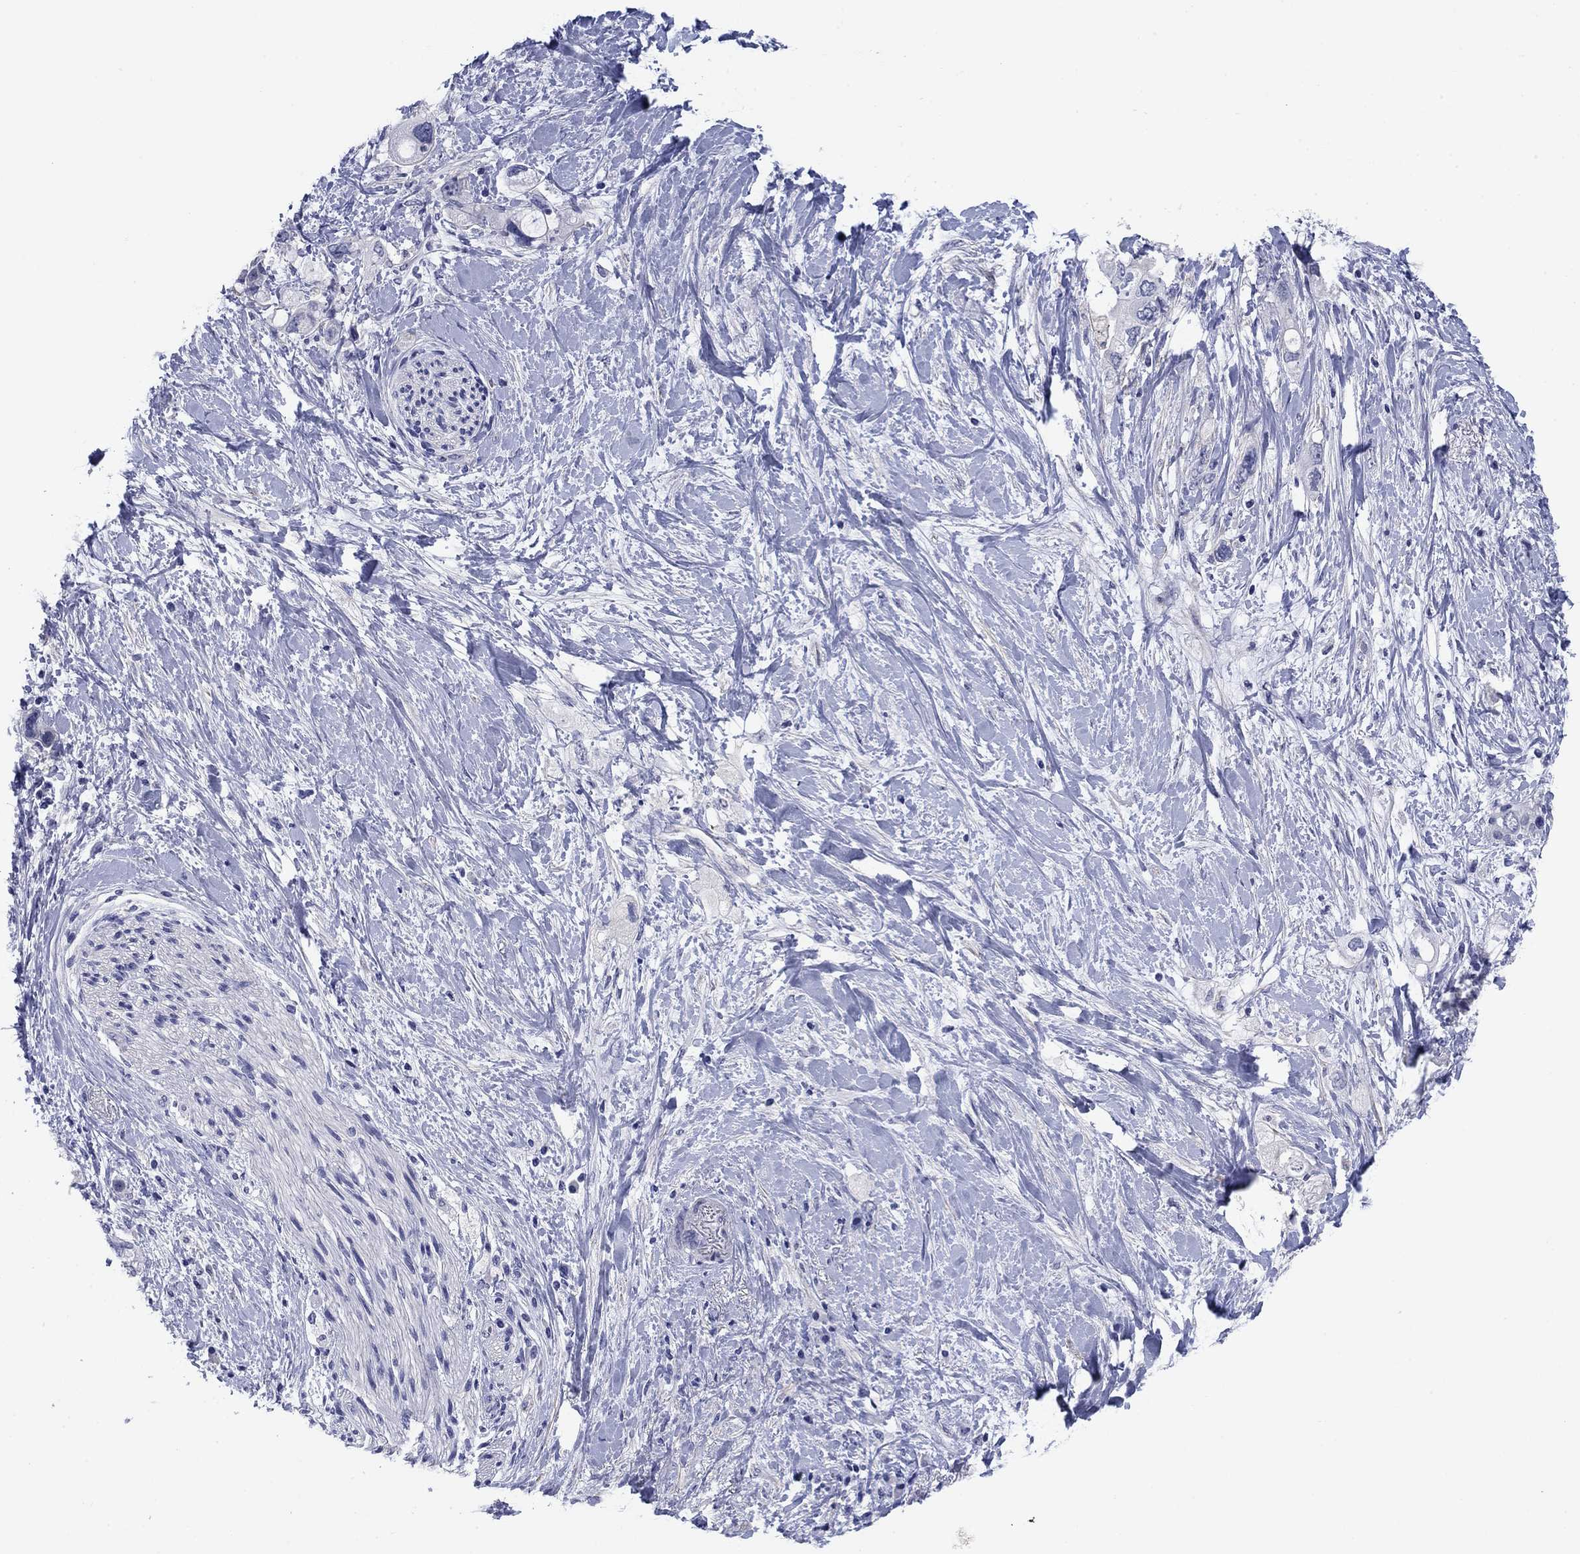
{"staining": {"intensity": "negative", "quantity": "none", "location": "none"}, "tissue": "pancreatic cancer", "cell_type": "Tumor cells", "image_type": "cancer", "snomed": [{"axis": "morphology", "description": "Adenocarcinoma, NOS"}, {"axis": "topography", "description": "Pancreas"}], "caption": "IHC image of human adenocarcinoma (pancreatic) stained for a protein (brown), which reveals no expression in tumor cells.", "gene": "PRKCG", "patient": {"sex": "female", "age": 56}}